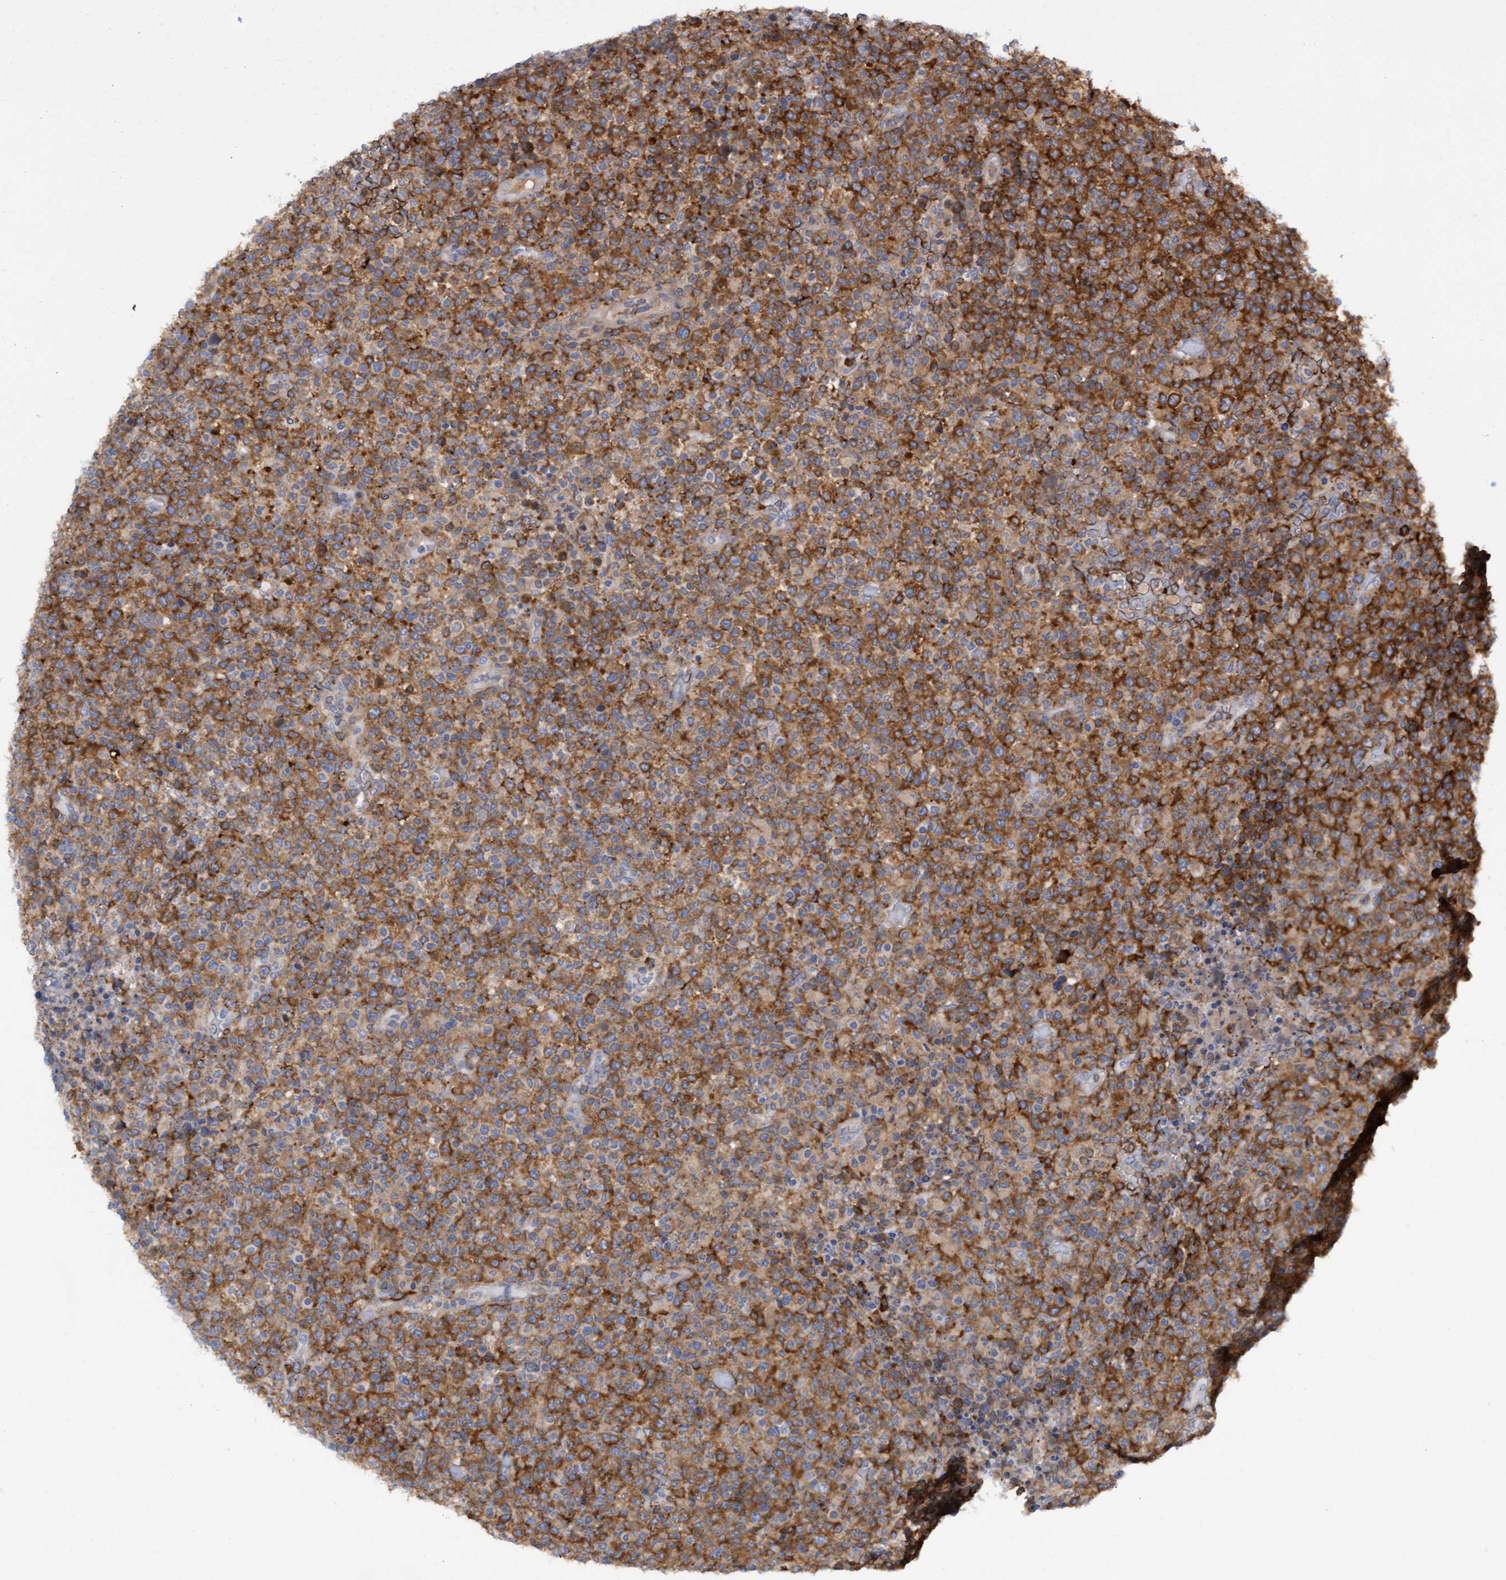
{"staining": {"intensity": "strong", "quantity": "25%-75%", "location": "cytoplasmic/membranous"}, "tissue": "lymphoma", "cell_type": "Tumor cells", "image_type": "cancer", "snomed": [{"axis": "morphology", "description": "Malignant lymphoma, non-Hodgkin's type, High grade"}, {"axis": "topography", "description": "Lymph node"}], "caption": "Immunohistochemical staining of human high-grade malignant lymphoma, non-Hodgkin's type shows high levels of strong cytoplasmic/membranous protein positivity in approximately 25%-75% of tumor cells.", "gene": "FNBP1", "patient": {"sex": "male", "age": 13}}